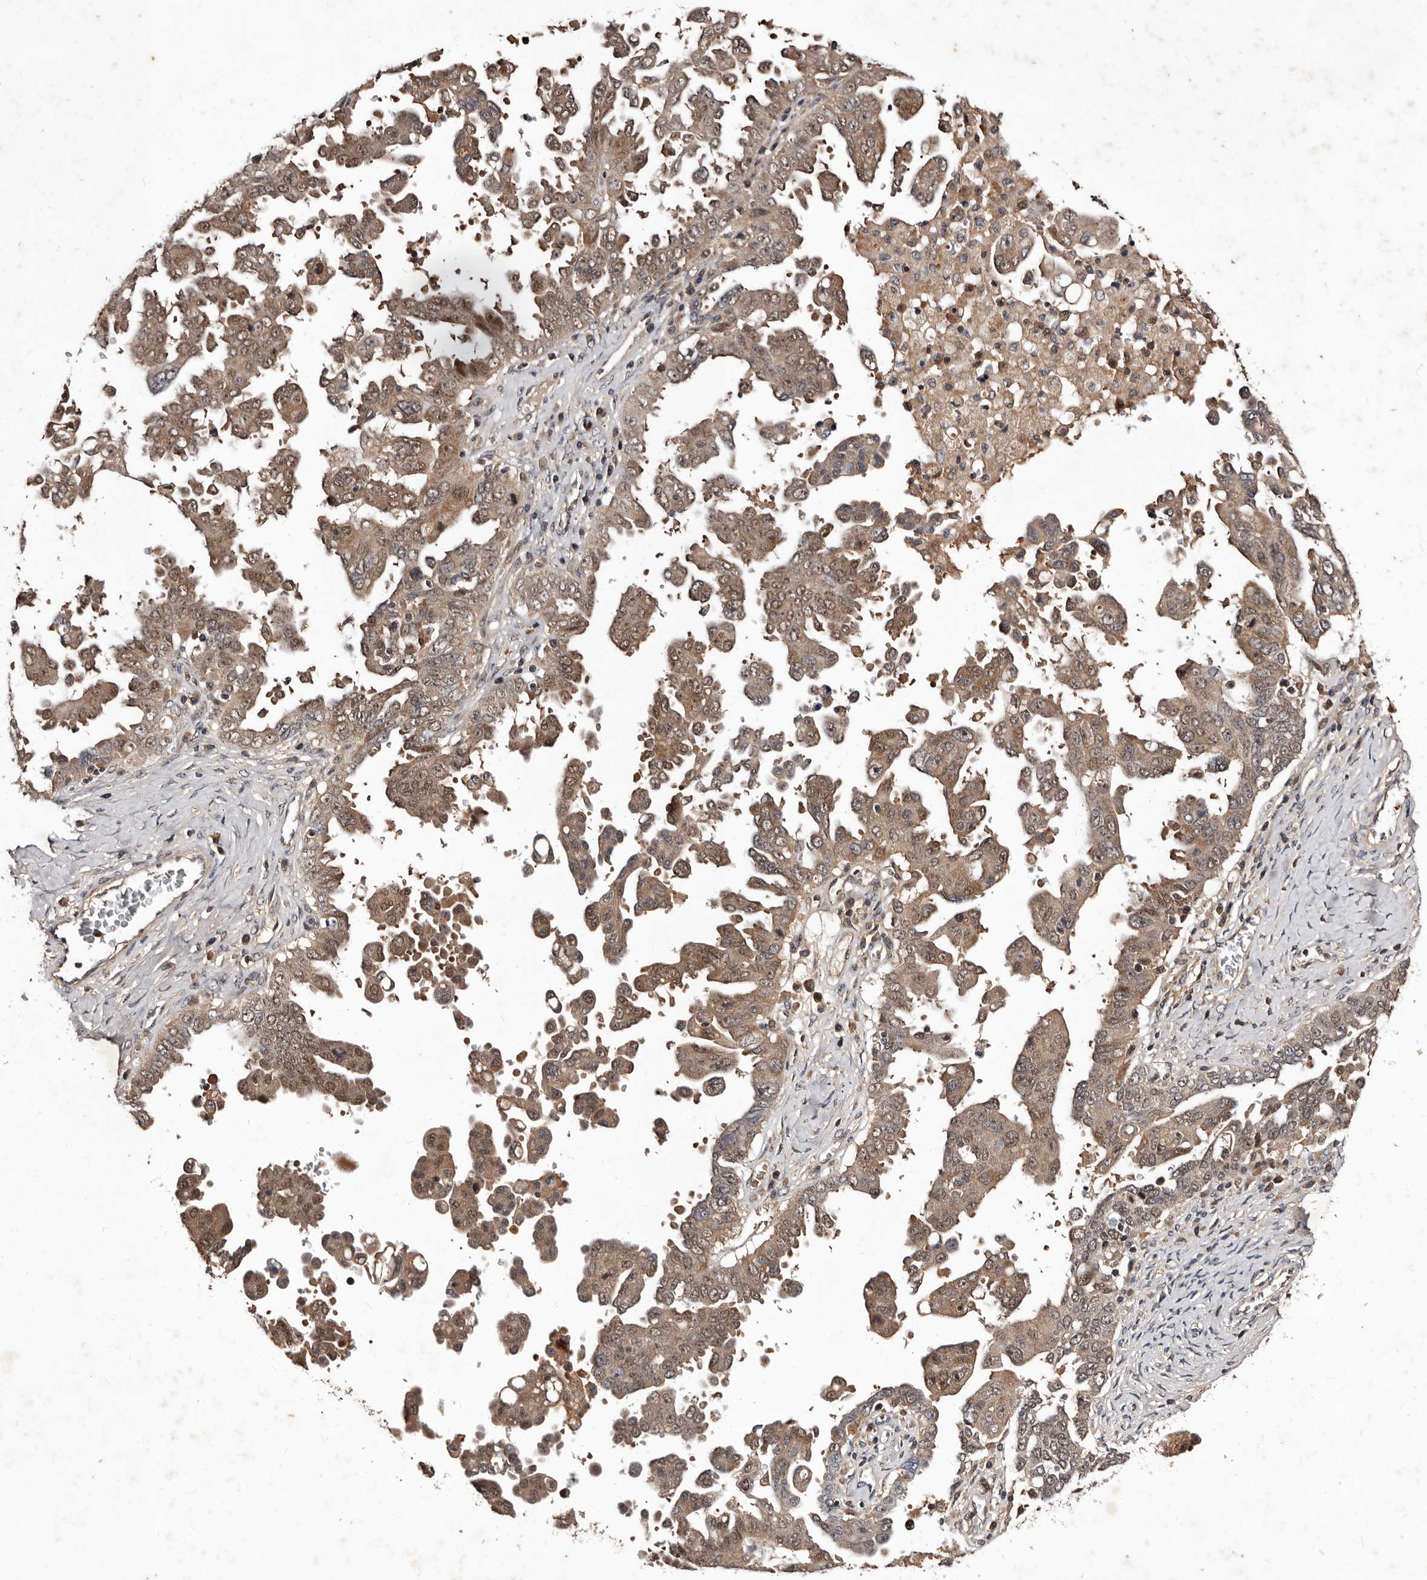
{"staining": {"intensity": "moderate", "quantity": ">75%", "location": "cytoplasmic/membranous,nuclear"}, "tissue": "ovarian cancer", "cell_type": "Tumor cells", "image_type": "cancer", "snomed": [{"axis": "morphology", "description": "Carcinoma, endometroid"}, {"axis": "topography", "description": "Ovary"}], "caption": "Tumor cells display medium levels of moderate cytoplasmic/membranous and nuclear expression in approximately >75% of cells in human ovarian endometroid carcinoma. (DAB (3,3'-diaminobenzidine) IHC, brown staining for protein, blue staining for nuclei).", "gene": "MKRN3", "patient": {"sex": "female", "age": 62}}